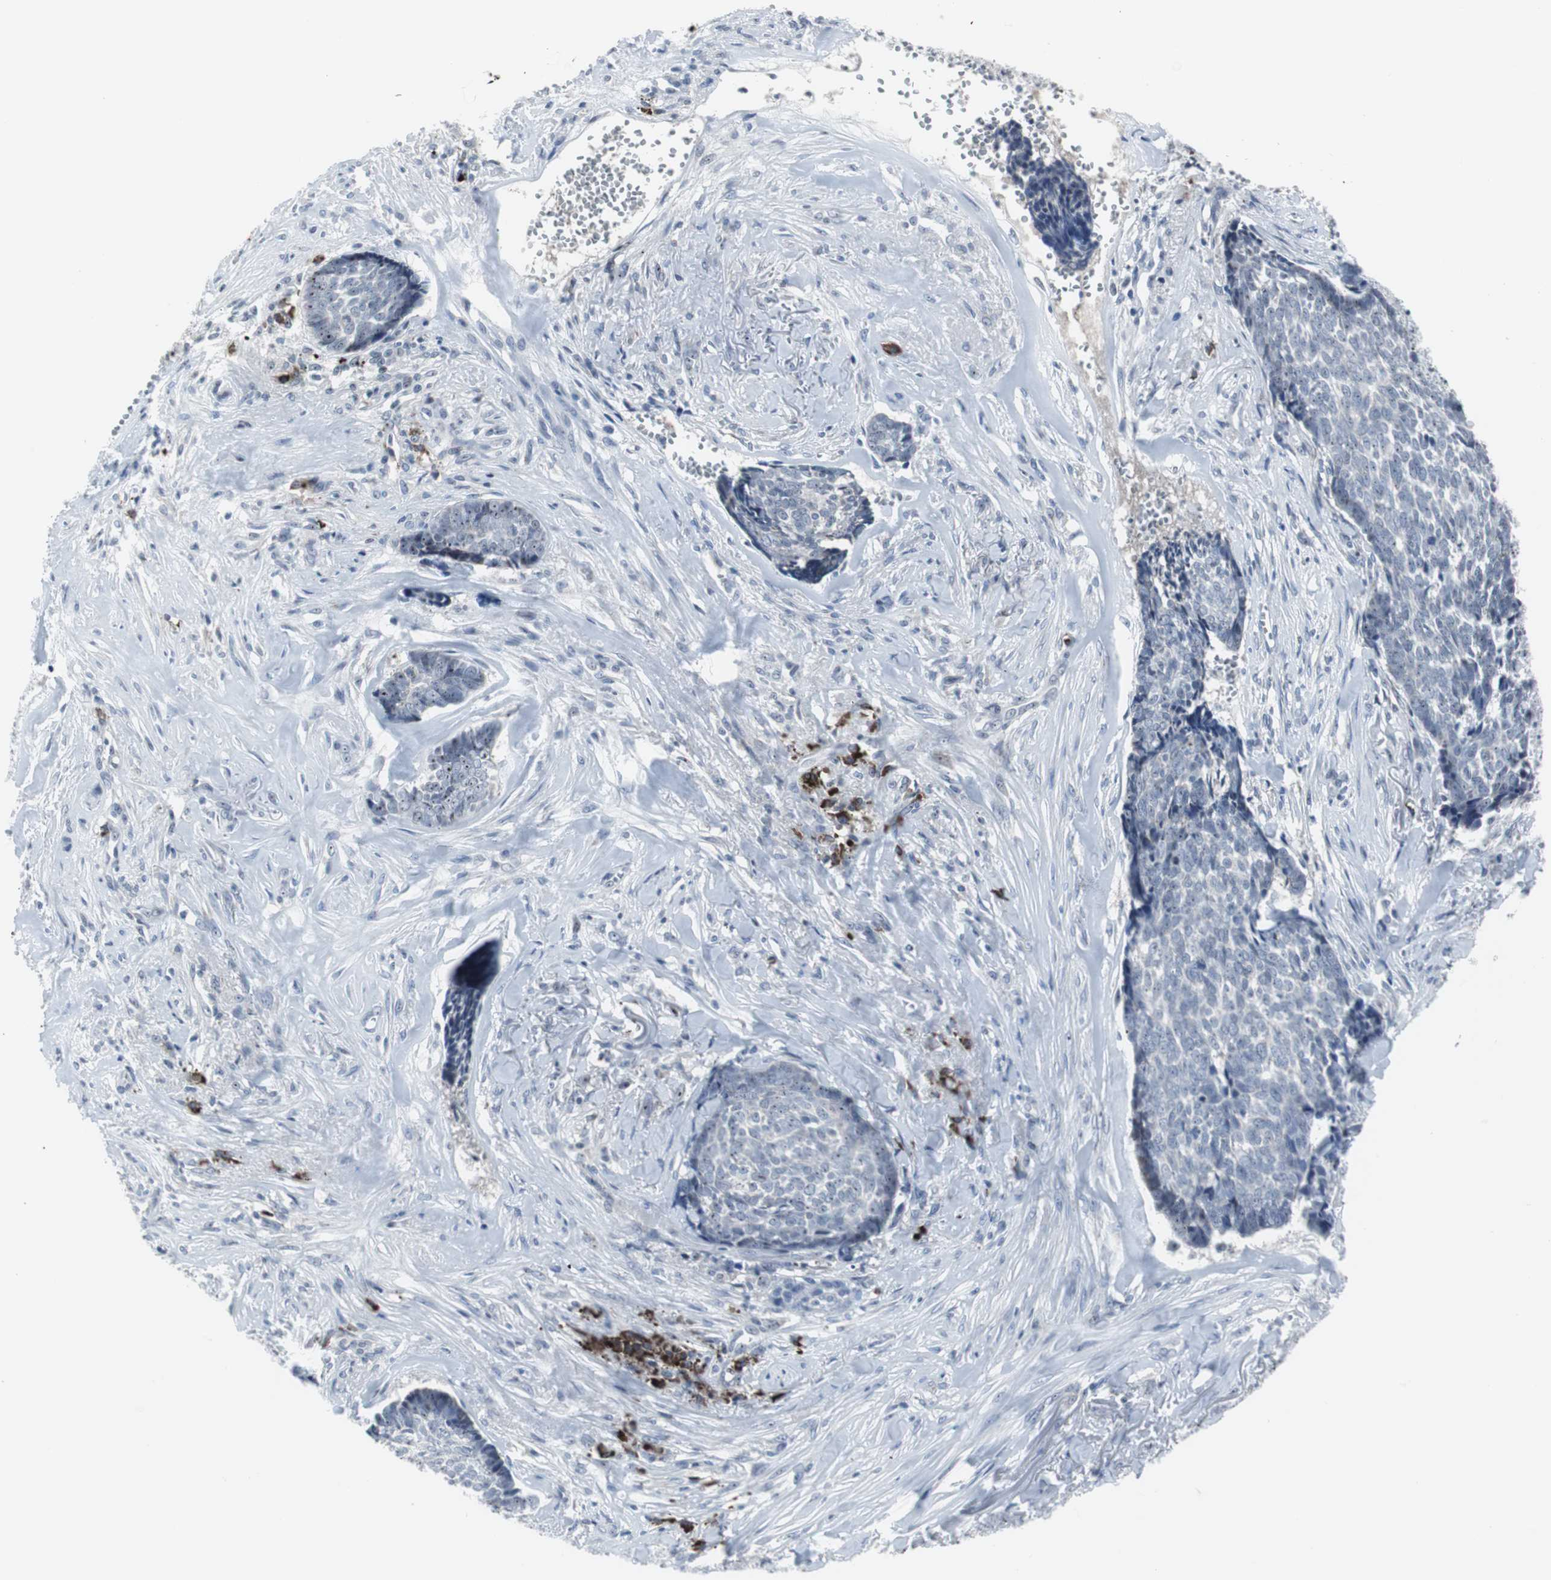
{"staining": {"intensity": "negative", "quantity": "none", "location": "none"}, "tissue": "skin cancer", "cell_type": "Tumor cells", "image_type": "cancer", "snomed": [{"axis": "morphology", "description": "Basal cell carcinoma"}, {"axis": "topography", "description": "Skin"}], "caption": "Basal cell carcinoma (skin) was stained to show a protein in brown. There is no significant positivity in tumor cells. Nuclei are stained in blue.", "gene": "DOK1", "patient": {"sex": "male", "age": 84}}